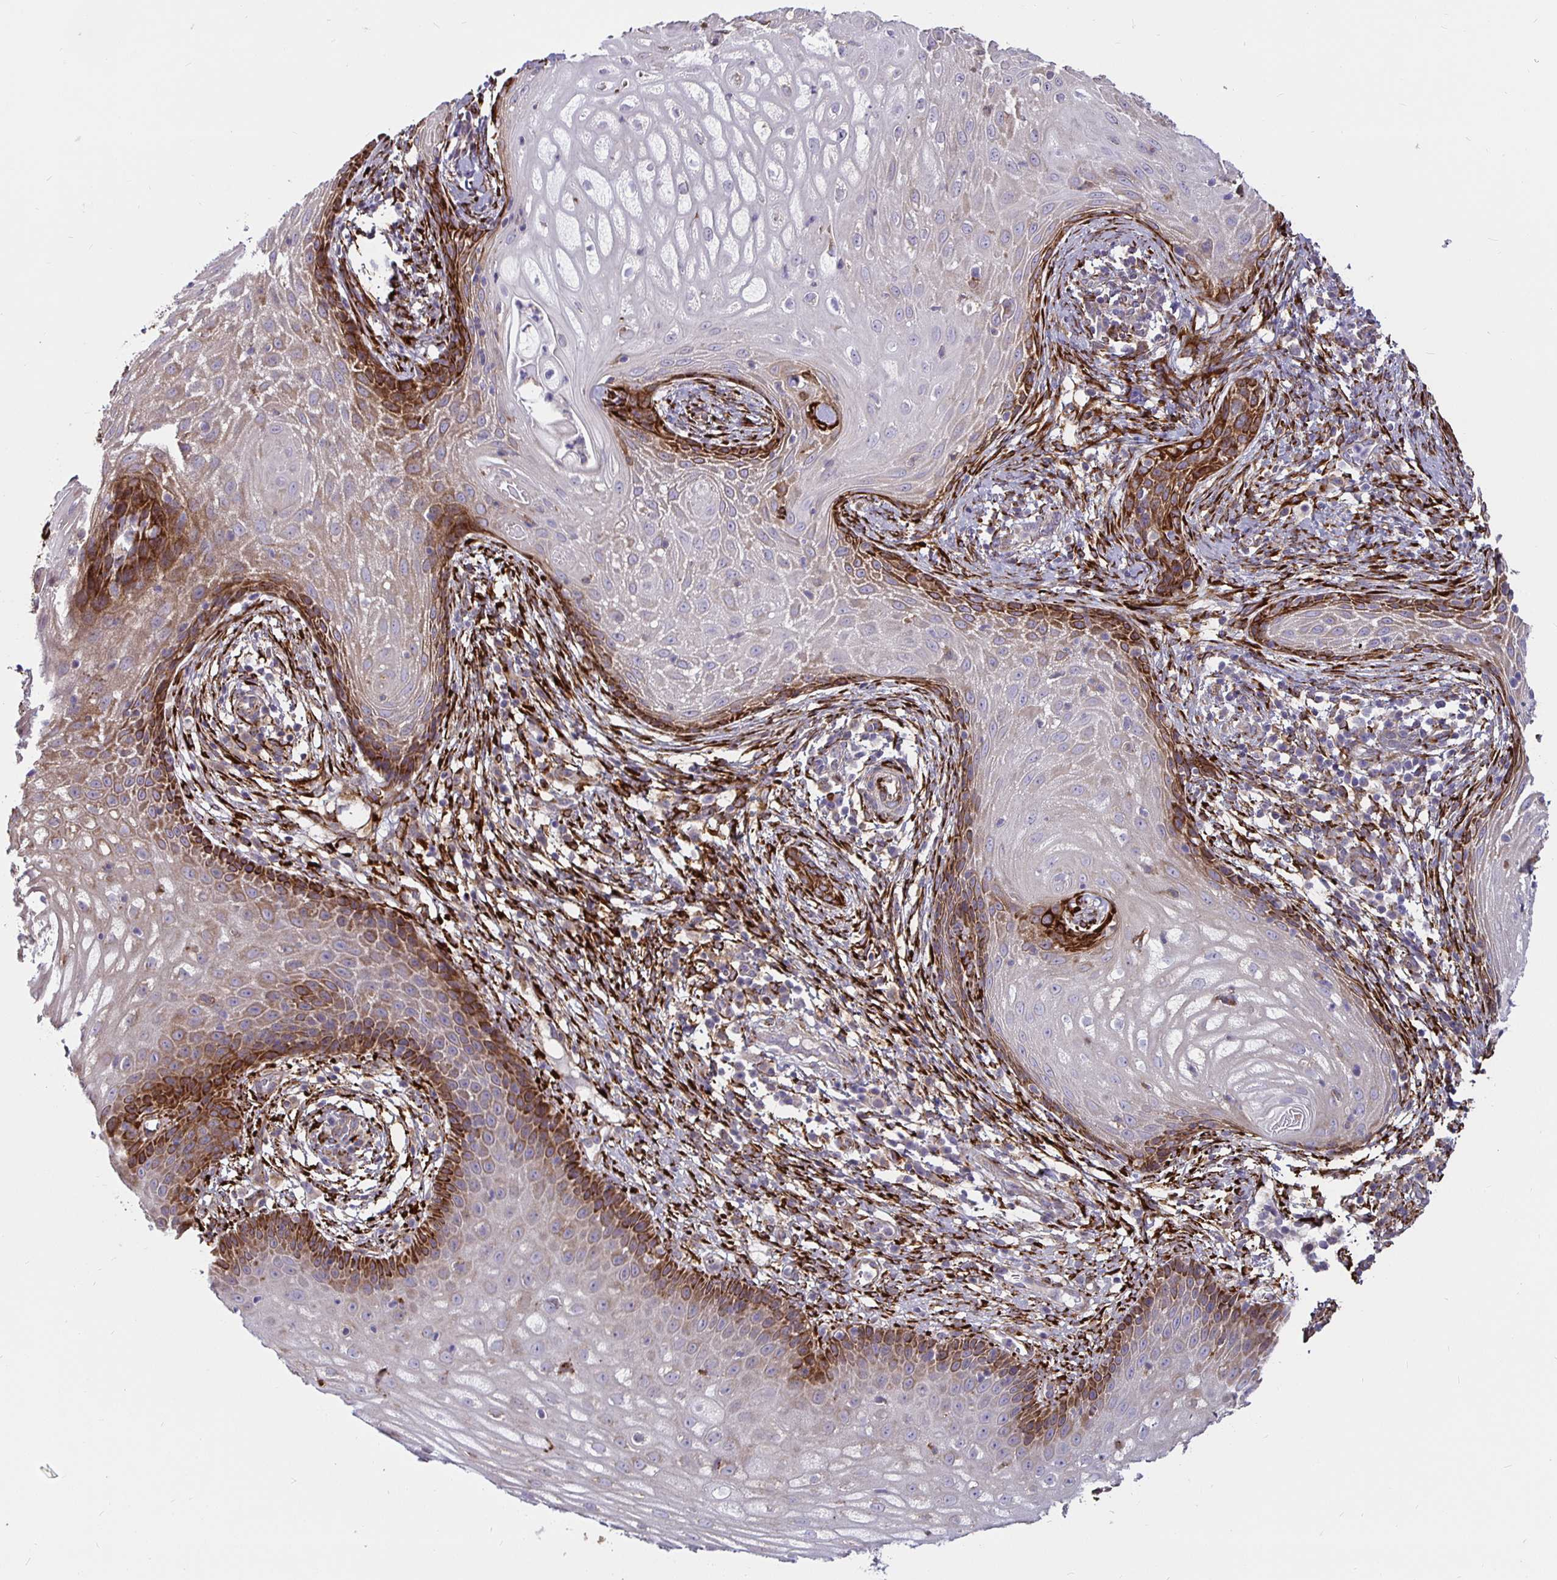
{"staining": {"intensity": "moderate", "quantity": "25%-75%", "location": "cytoplasmic/membranous"}, "tissue": "cervical cancer", "cell_type": "Tumor cells", "image_type": "cancer", "snomed": [{"axis": "morphology", "description": "Squamous cell carcinoma, NOS"}, {"axis": "topography", "description": "Cervix"}], "caption": "Moderate cytoplasmic/membranous positivity for a protein is identified in about 25%-75% of tumor cells of cervical cancer (squamous cell carcinoma) using immunohistochemistry.", "gene": "P4HA2", "patient": {"sex": "female", "age": 30}}